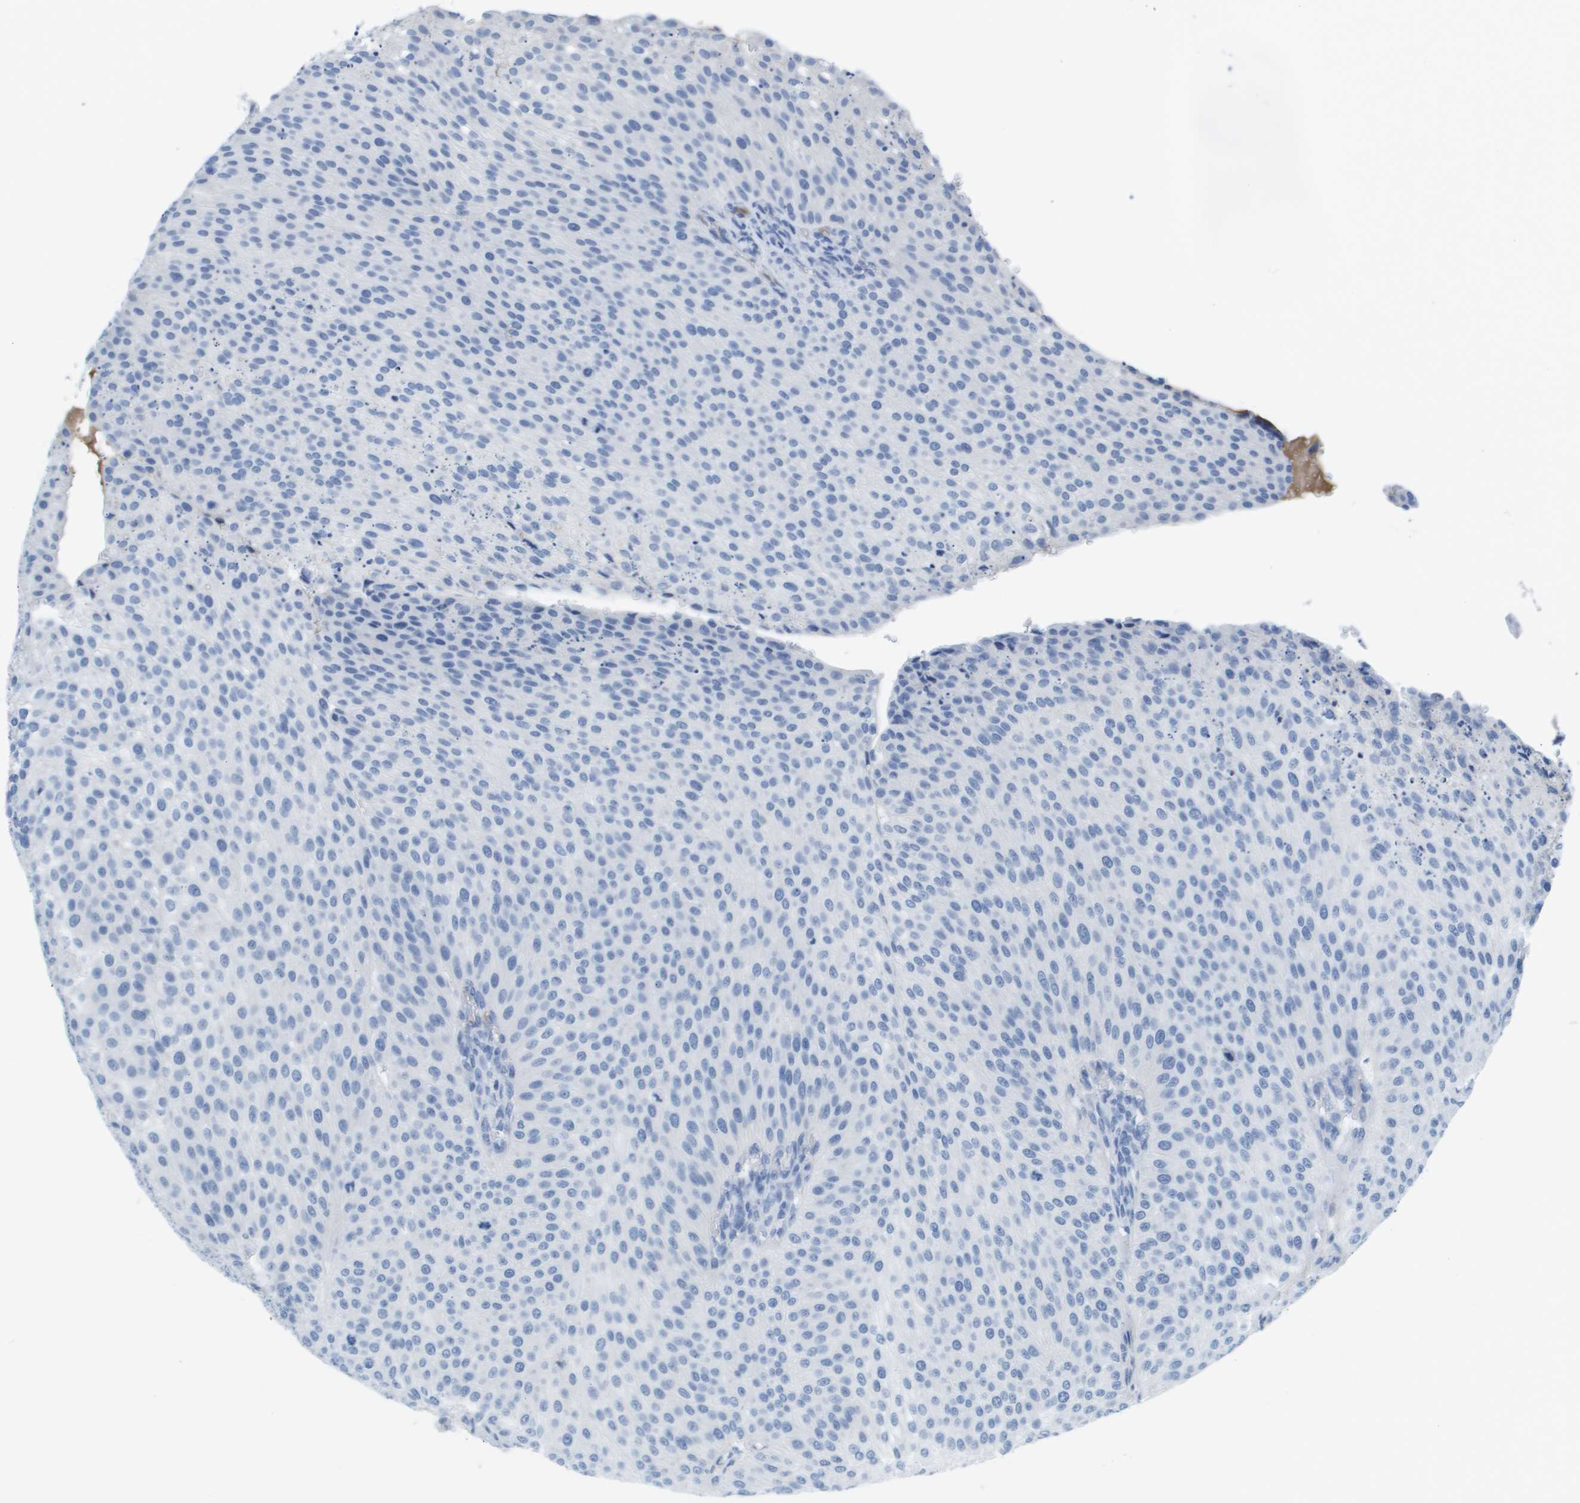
{"staining": {"intensity": "negative", "quantity": "none", "location": "none"}, "tissue": "urothelial cancer", "cell_type": "Tumor cells", "image_type": "cancer", "snomed": [{"axis": "morphology", "description": "Urothelial carcinoma, Low grade"}, {"axis": "topography", "description": "Smooth muscle"}, {"axis": "topography", "description": "Urinary bladder"}], "caption": "Urothelial carcinoma (low-grade) was stained to show a protein in brown. There is no significant staining in tumor cells.", "gene": "GPR18", "patient": {"sex": "male", "age": 60}}